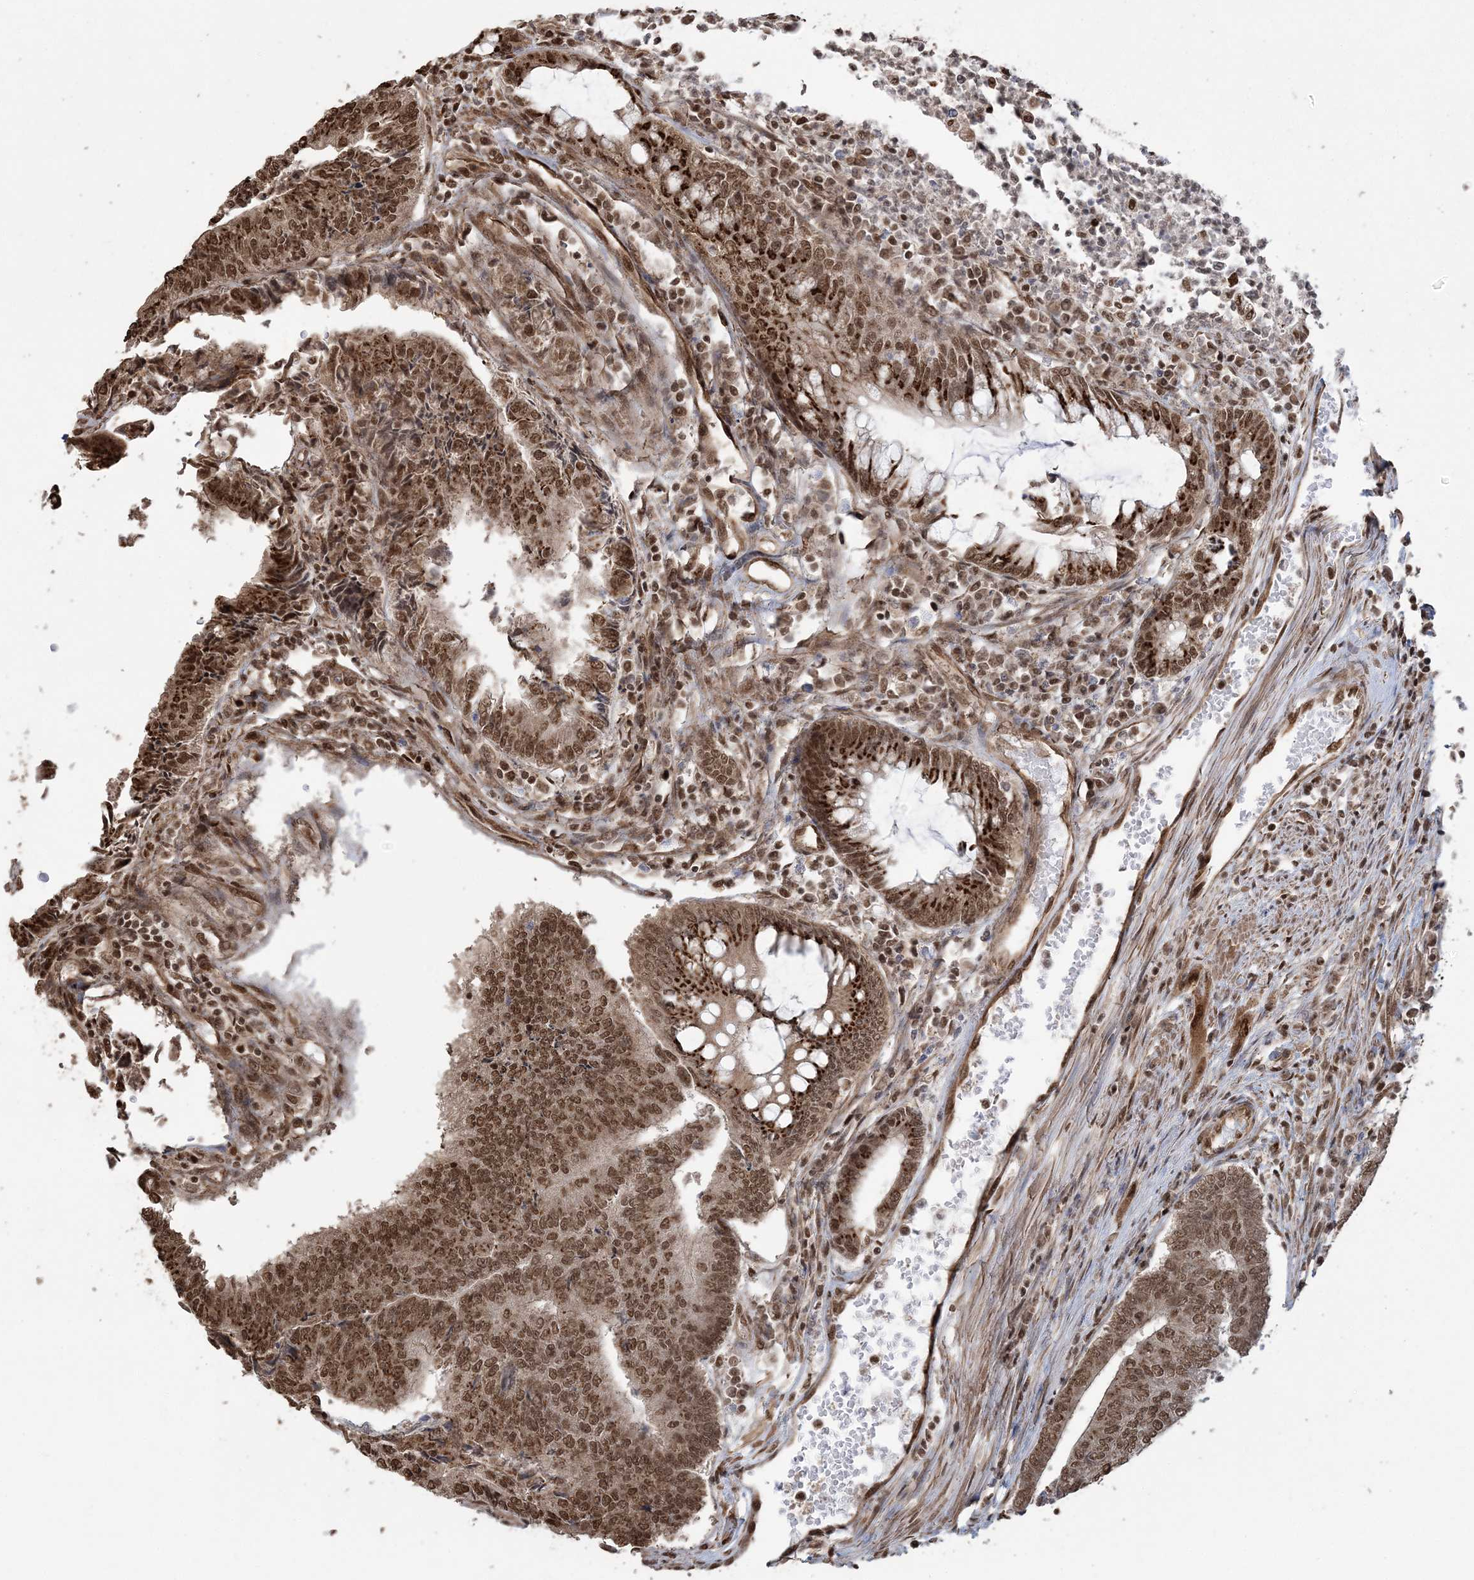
{"staining": {"intensity": "strong", "quantity": ">75%", "location": "cytoplasmic/membranous,nuclear"}, "tissue": "colorectal cancer", "cell_type": "Tumor cells", "image_type": "cancer", "snomed": [{"axis": "morphology", "description": "Adenocarcinoma, NOS"}, {"axis": "topography", "description": "Colon"}], "caption": "Immunohistochemistry photomicrograph of neoplastic tissue: human colorectal cancer stained using immunohistochemistry reveals high levels of strong protein expression localized specifically in the cytoplasmic/membranous and nuclear of tumor cells, appearing as a cytoplasmic/membranous and nuclear brown color.", "gene": "ZNF839", "patient": {"sex": "female", "age": 67}}